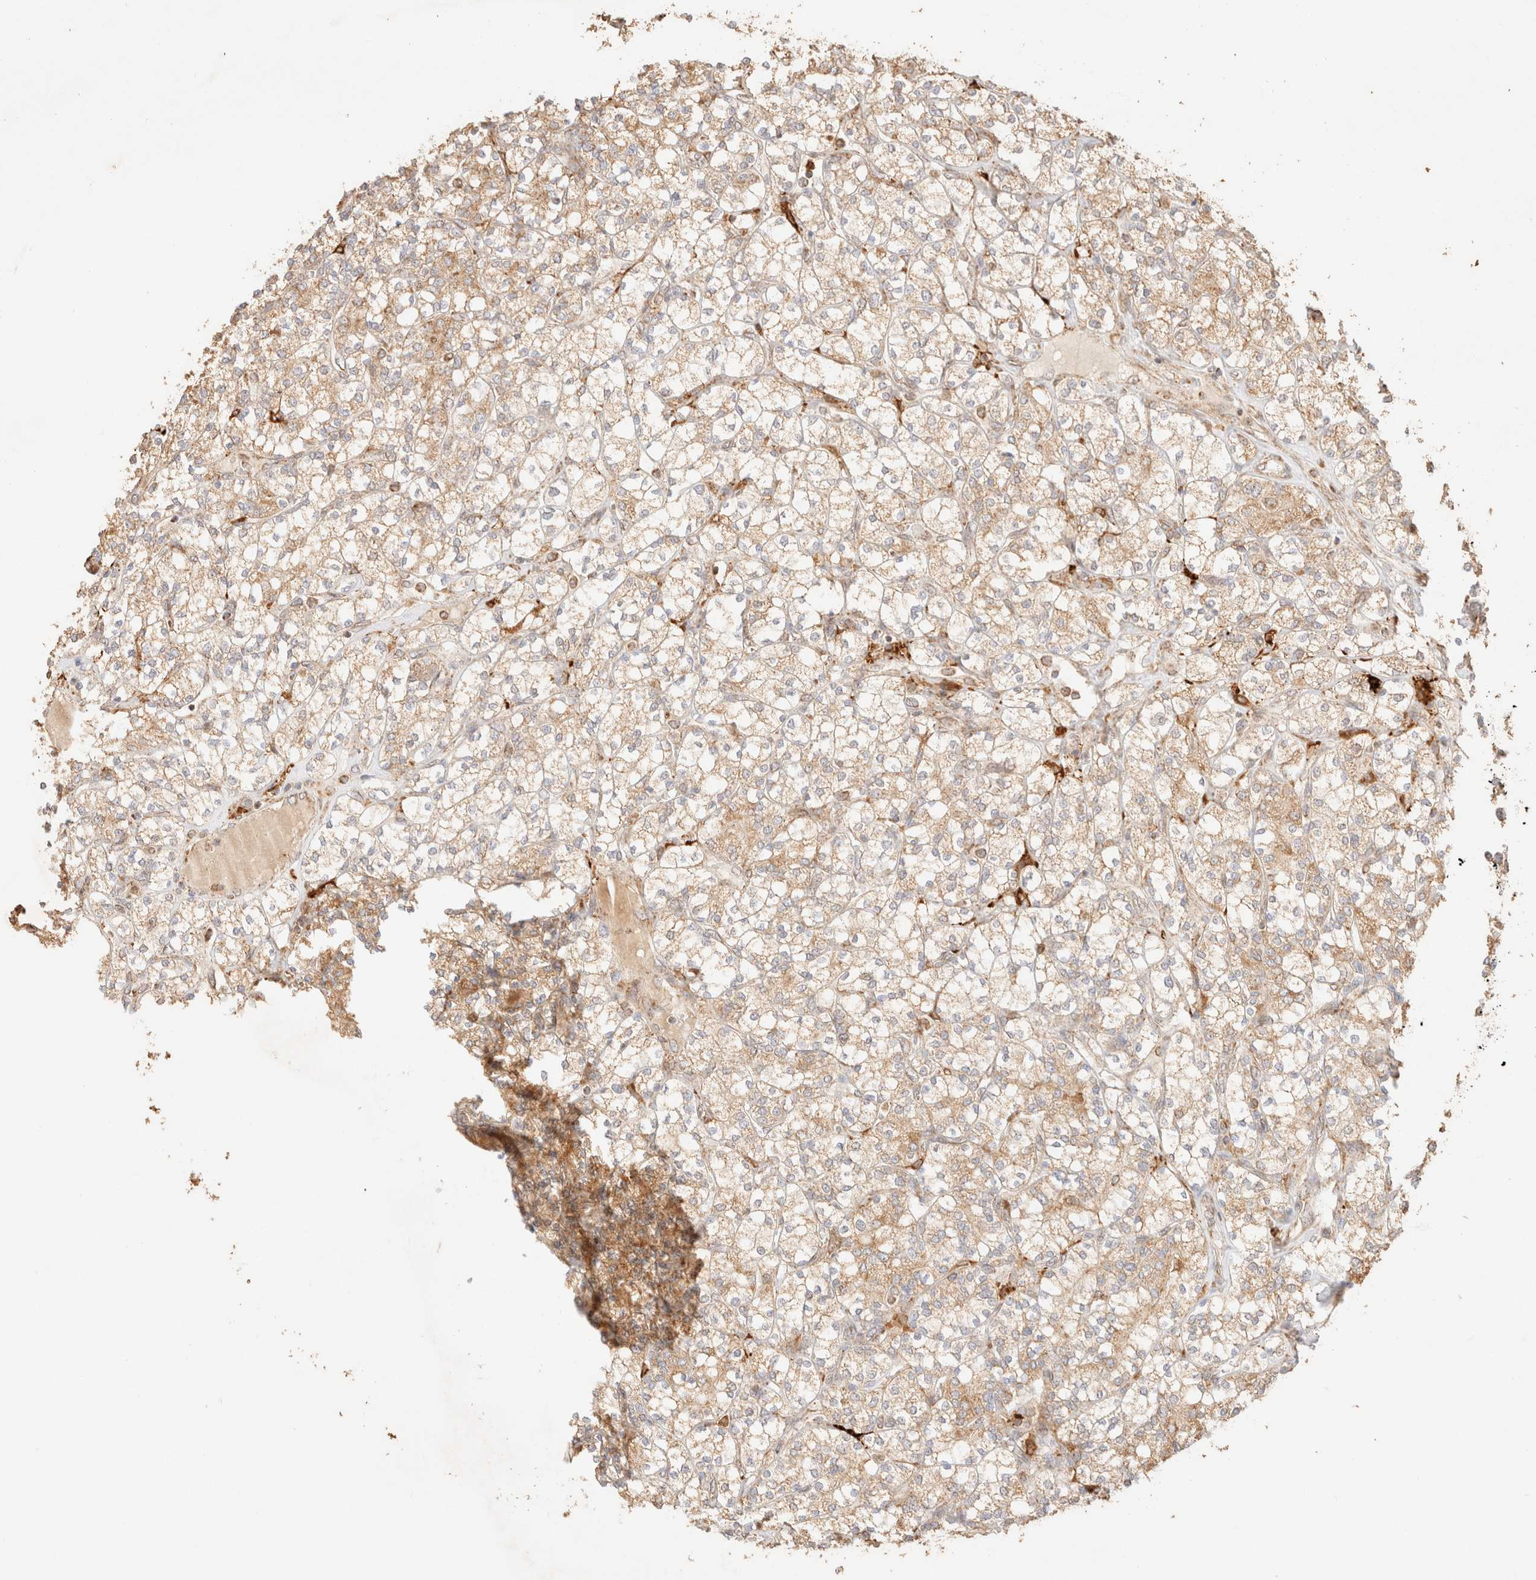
{"staining": {"intensity": "weak", "quantity": ">75%", "location": "cytoplasmic/membranous"}, "tissue": "renal cancer", "cell_type": "Tumor cells", "image_type": "cancer", "snomed": [{"axis": "morphology", "description": "Adenocarcinoma, NOS"}, {"axis": "topography", "description": "Kidney"}], "caption": "The micrograph exhibits immunohistochemical staining of renal cancer (adenocarcinoma). There is weak cytoplasmic/membranous expression is appreciated in about >75% of tumor cells. Ihc stains the protein in brown and the nuclei are stained blue.", "gene": "TACO1", "patient": {"sex": "male", "age": 77}}